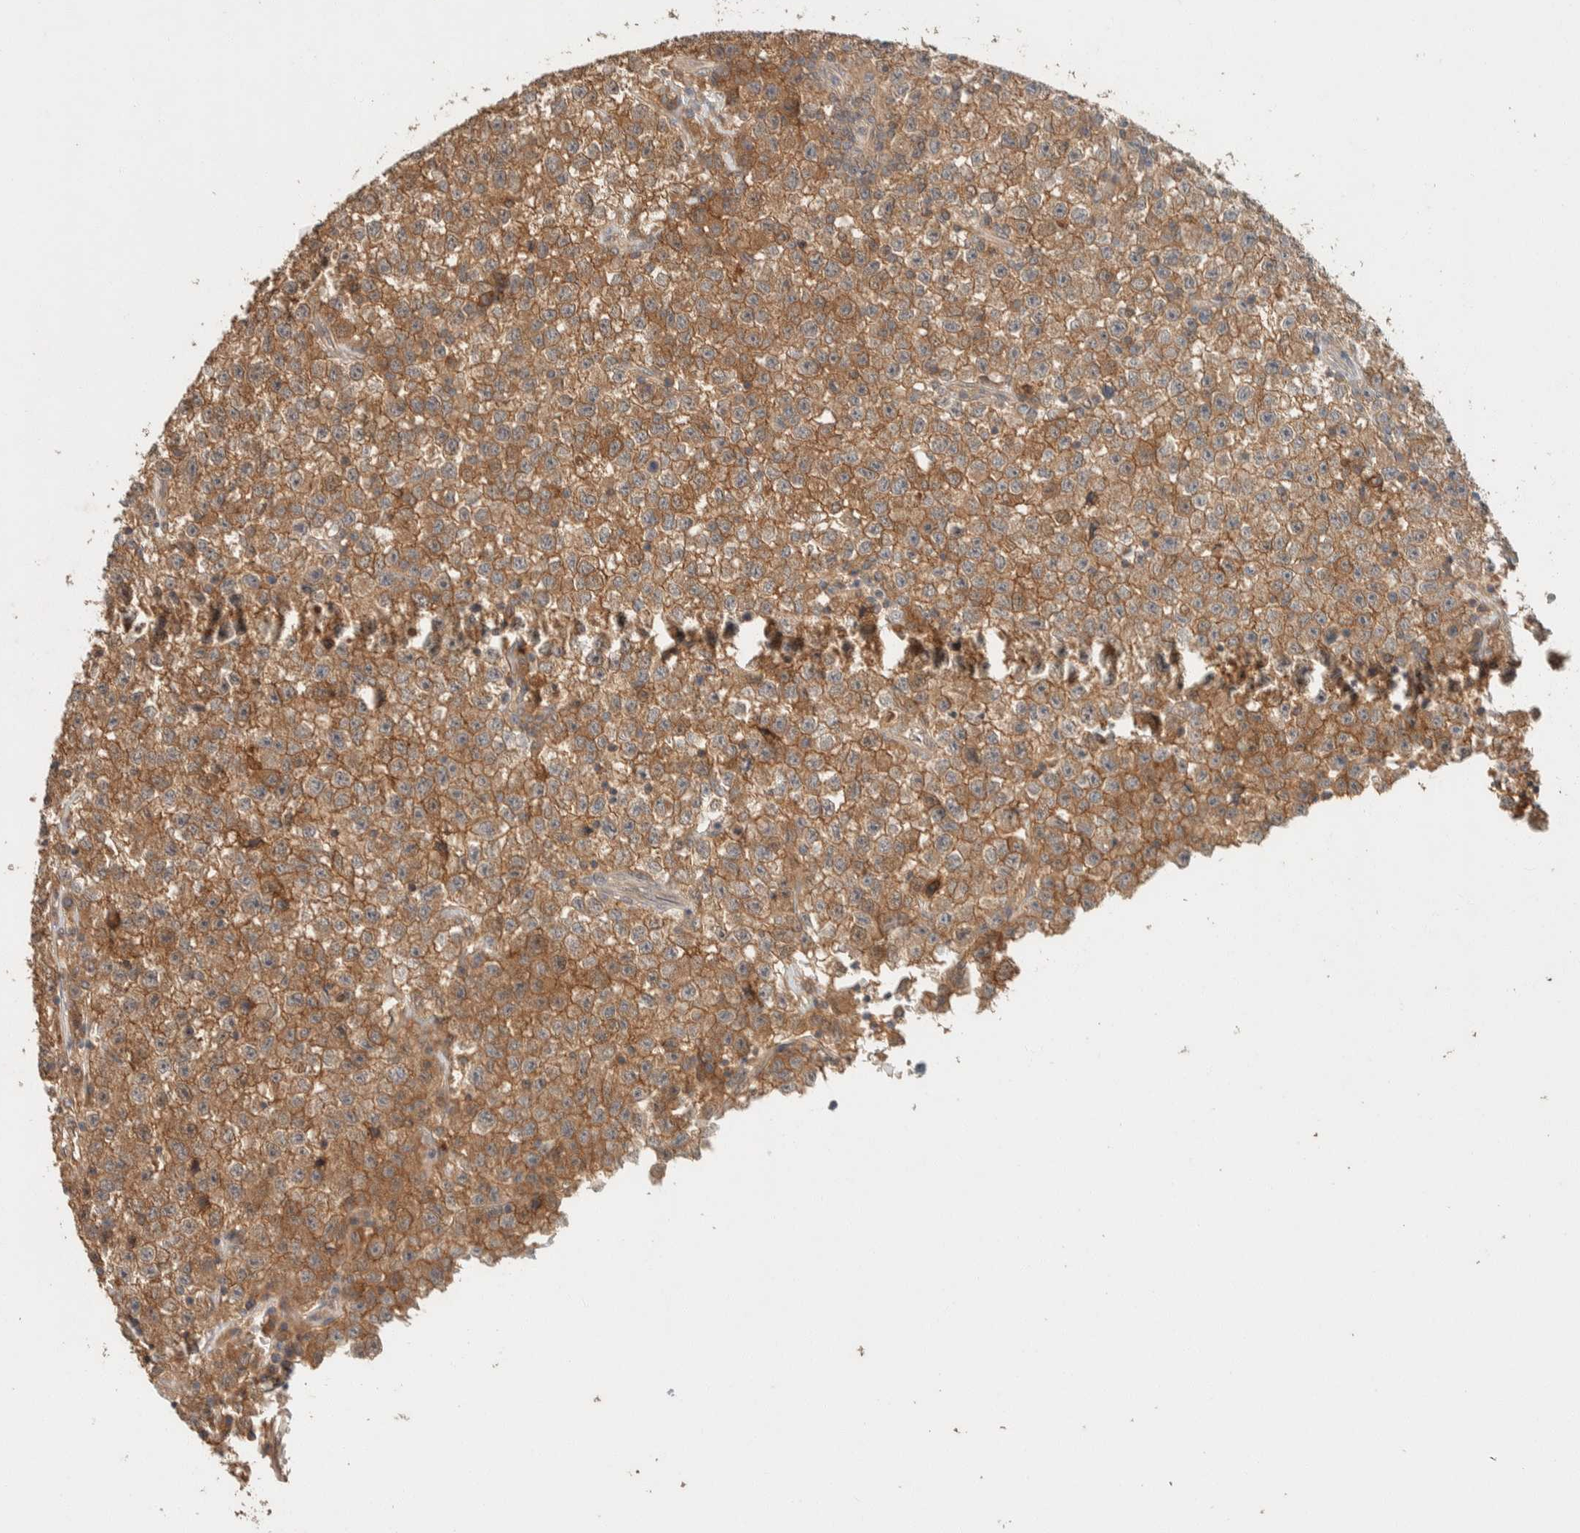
{"staining": {"intensity": "moderate", "quantity": ">75%", "location": "cytoplasmic/membranous"}, "tissue": "testis cancer", "cell_type": "Tumor cells", "image_type": "cancer", "snomed": [{"axis": "morphology", "description": "Seminoma, NOS"}, {"axis": "topography", "description": "Testis"}], "caption": "This photomicrograph shows immunohistochemistry staining of seminoma (testis), with medium moderate cytoplasmic/membranous staining in about >75% of tumor cells.", "gene": "ZNF567", "patient": {"sex": "male", "age": 22}}